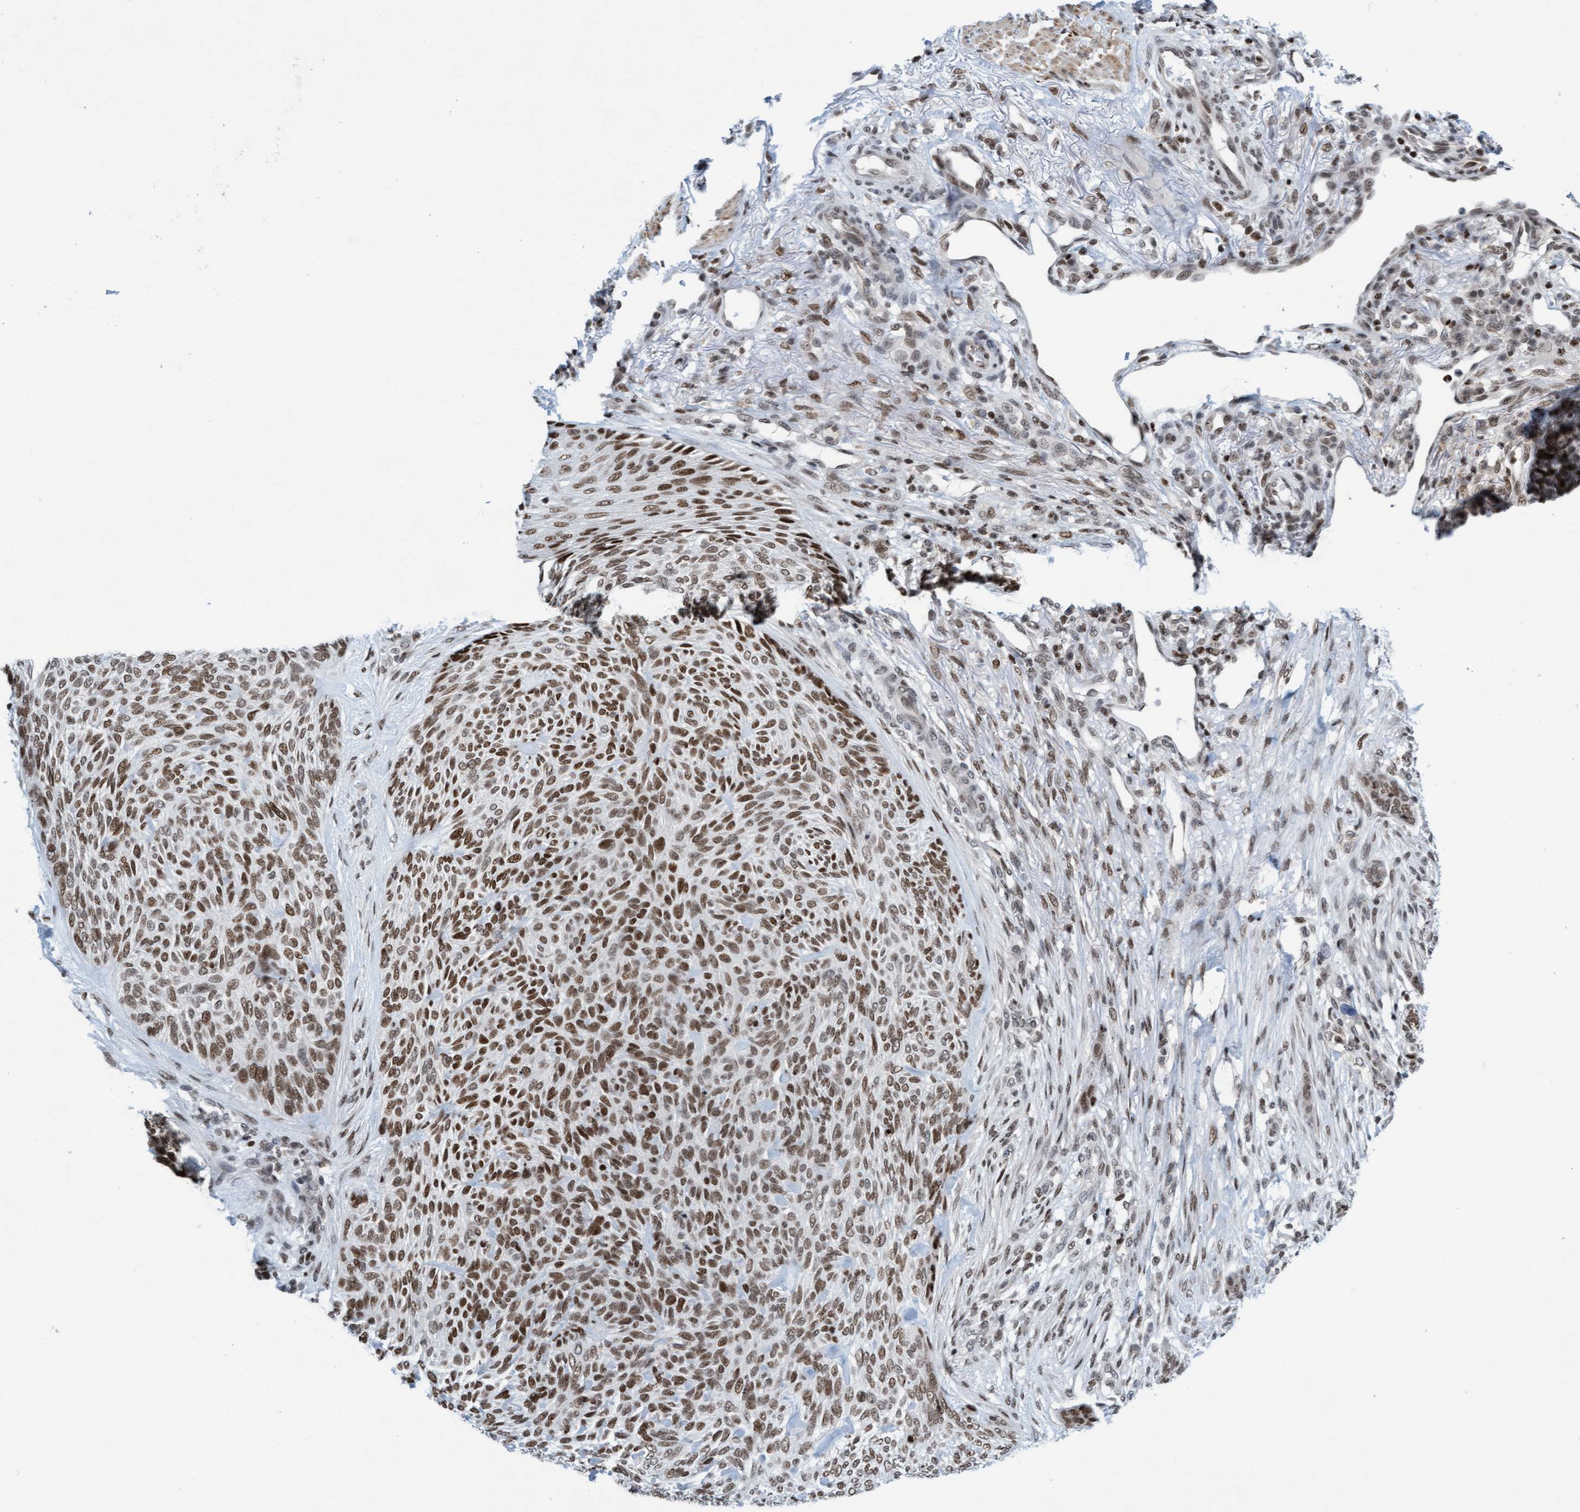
{"staining": {"intensity": "moderate", "quantity": ">75%", "location": "nuclear"}, "tissue": "skin cancer", "cell_type": "Tumor cells", "image_type": "cancer", "snomed": [{"axis": "morphology", "description": "Basal cell carcinoma"}, {"axis": "topography", "description": "Skin"}], "caption": "This image exhibits skin cancer (basal cell carcinoma) stained with immunohistochemistry (IHC) to label a protein in brown. The nuclear of tumor cells show moderate positivity for the protein. Nuclei are counter-stained blue.", "gene": "GLRX2", "patient": {"sex": "male", "age": 55}}